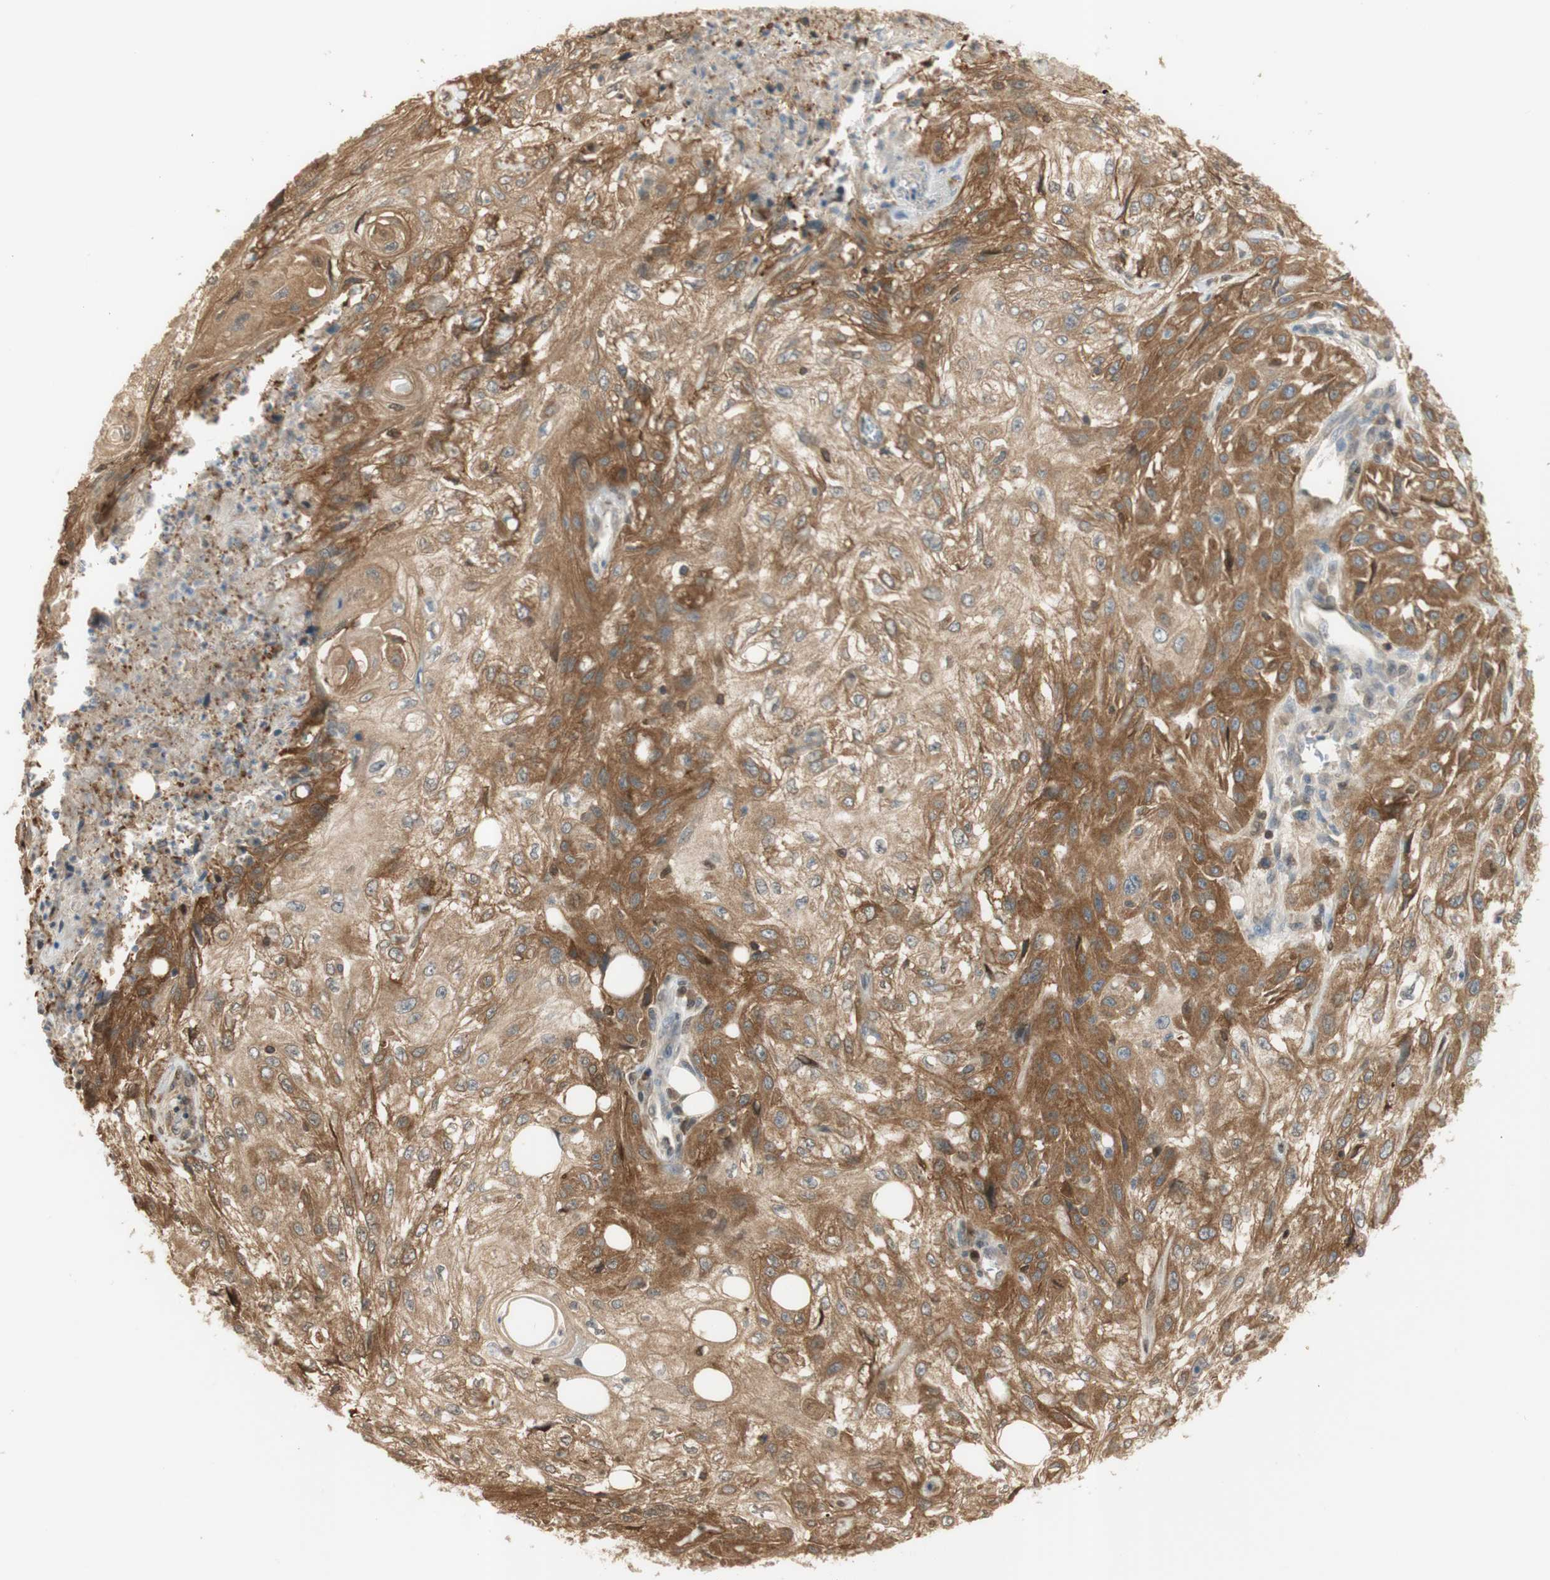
{"staining": {"intensity": "moderate", "quantity": ">75%", "location": "cytoplasmic/membranous"}, "tissue": "skin cancer", "cell_type": "Tumor cells", "image_type": "cancer", "snomed": [{"axis": "morphology", "description": "Squamous cell carcinoma, NOS"}, {"axis": "topography", "description": "Skin"}], "caption": "The image demonstrates immunohistochemical staining of squamous cell carcinoma (skin). There is moderate cytoplasmic/membranous positivity is present in about >75% of tumor cells.", "gene": "NAP1L4", "patient": {"sex": "male", "age": 75}}